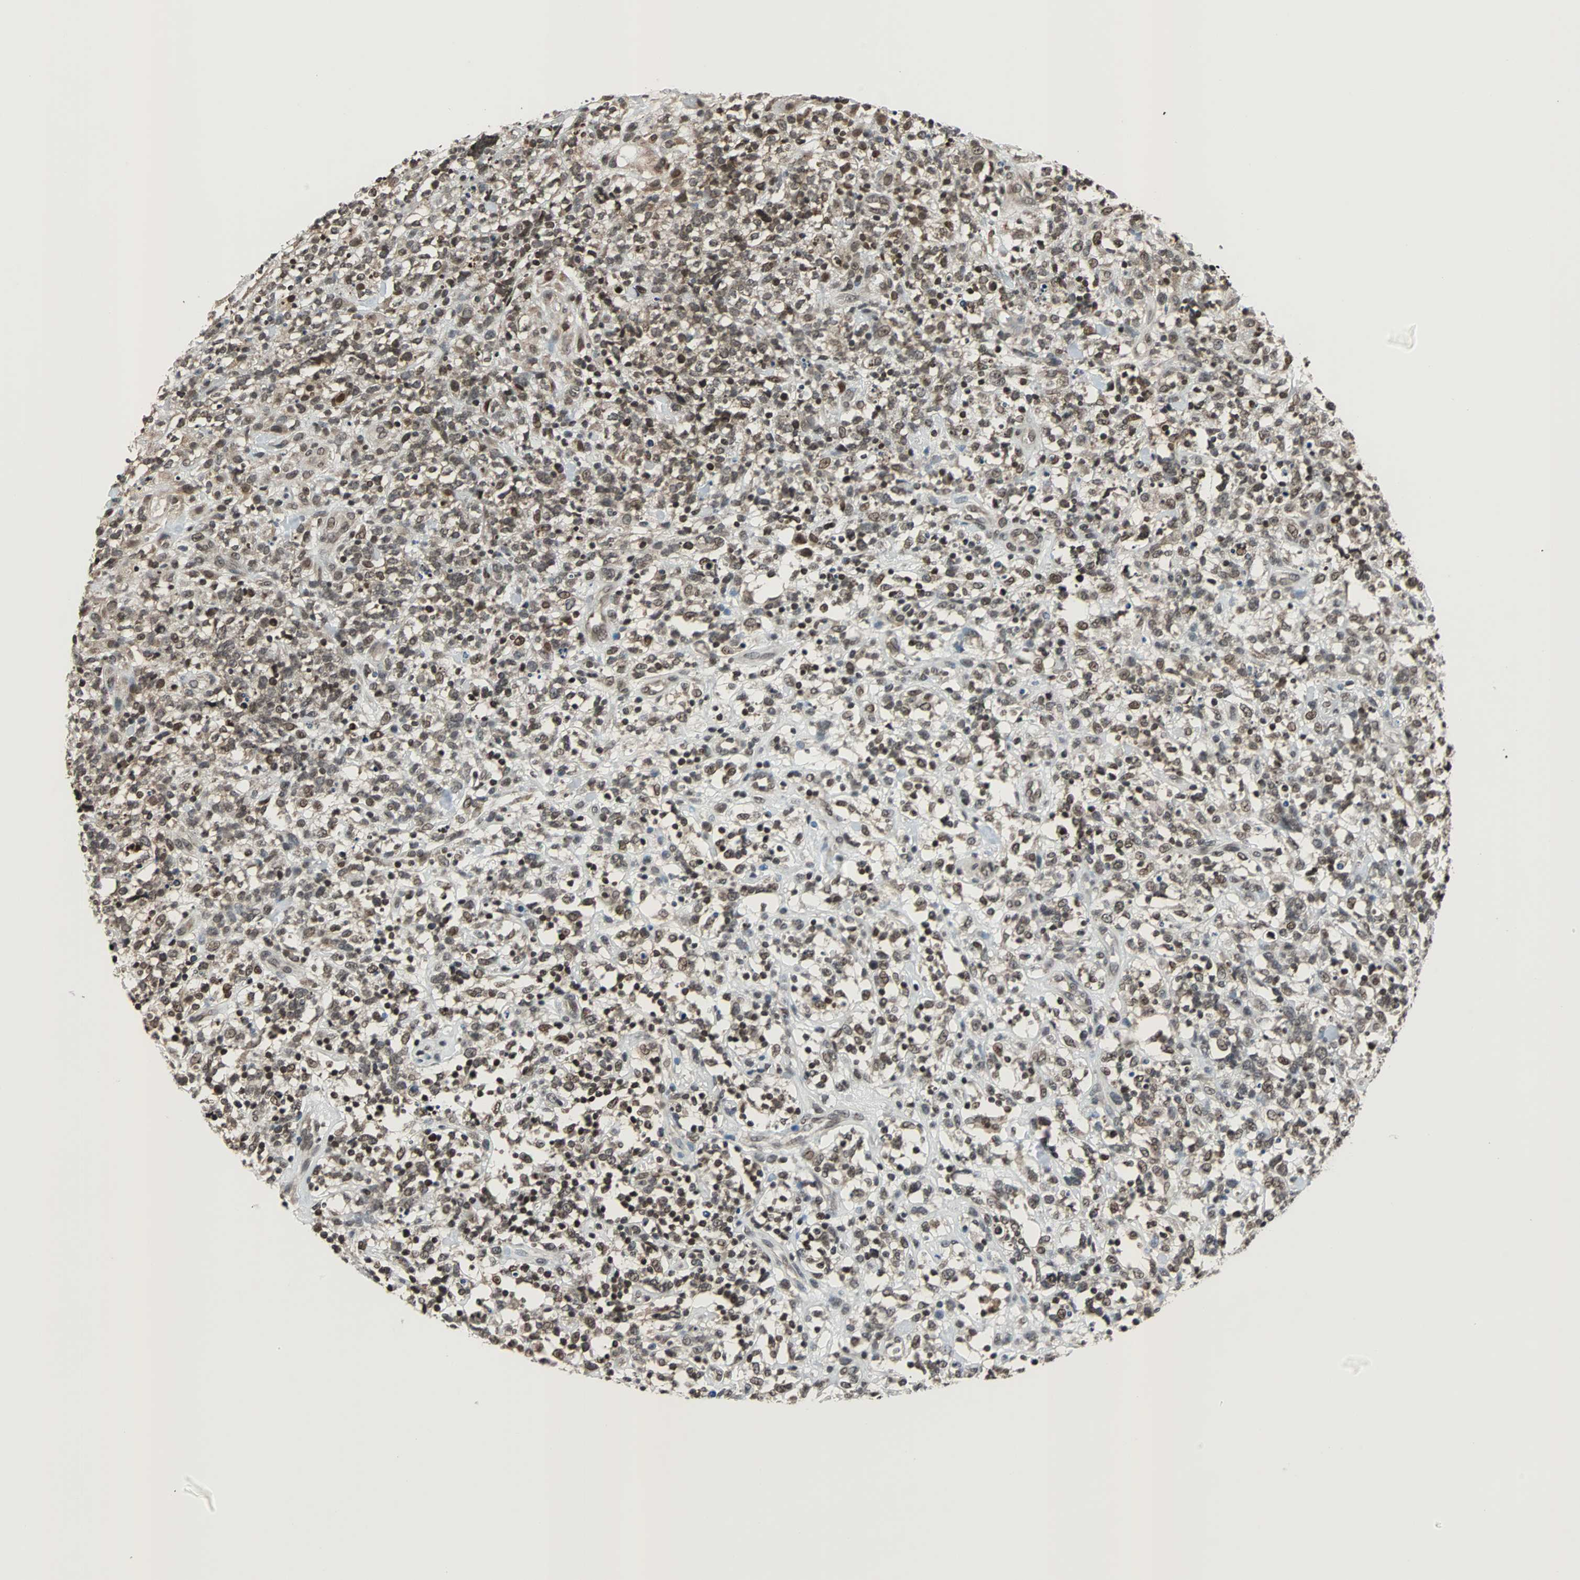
{"staining": {"intensity": "moderate", "quantity": ">75%", "location": "cytoplasmic/membranous,nuclear"}, "tissue": "lymphoma", "cell_type": "Tumor cells", "image_type": "cancer", "snomed": [{"axis": "morphology", "description": "Malignant lymphoma, non-Hodgkin's type, High grade"}, {"axis": "topography", "description": "Lymph node"}], "caption": "A high-resolution micrograph shows immunohistochemistry staining of high-grade malignant lymphoma, non-Hodgkin's type, which displays moderate cytoplasmic/membranous and nuclear positivity in approximately >75% of tumor cells.", "gene": "REST", "patient": {"sex": "female", "age": 73}}